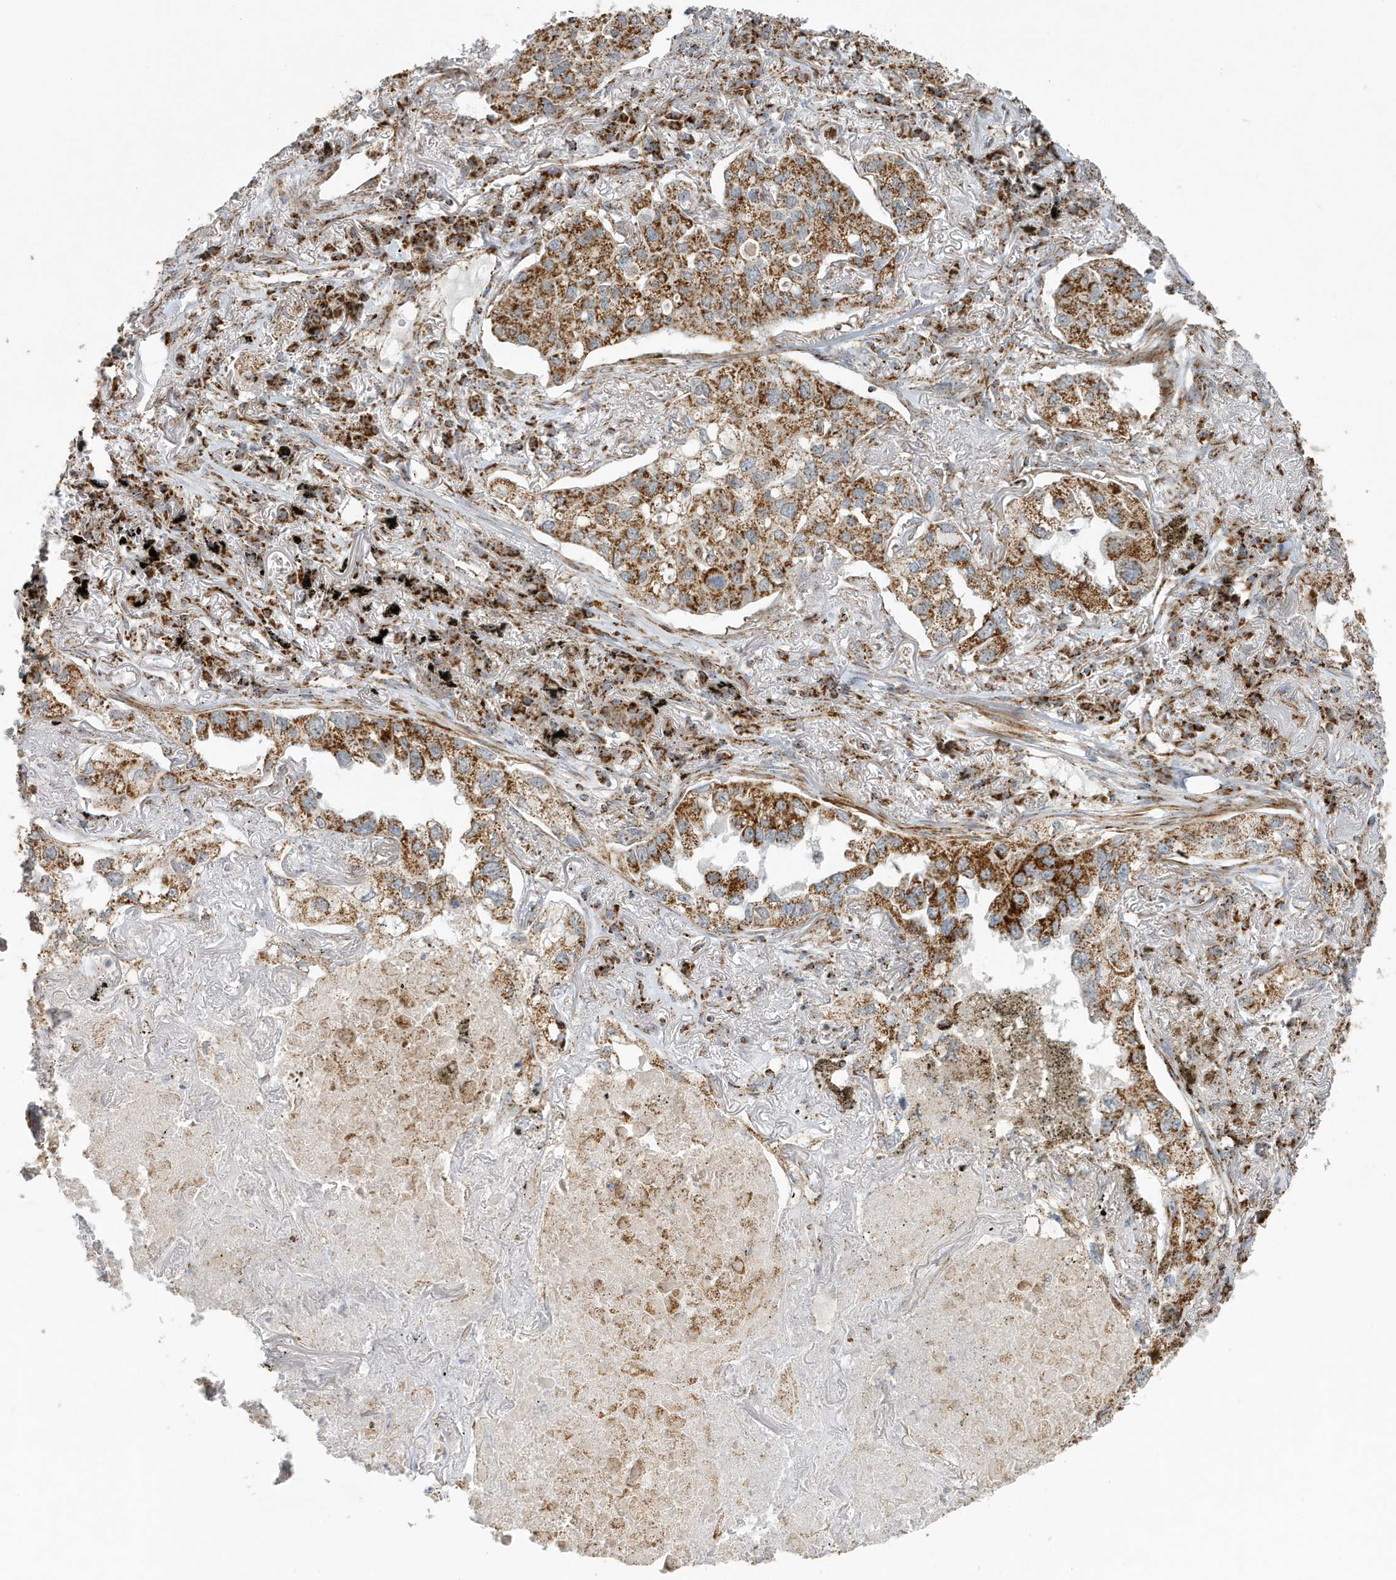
{"staining": {"intensity": "moderate", "quantity": ">75%", "location": "cytoplasmic/membranous"}, "tissue": "lung cancer", "cell_type": "Tumor cells", "image_type": "cancer", "snomed": [{"axis": "morphology", "description": "Adenocarcinoma, NOS"}, {"axis": "topography", "description": "Lung"}], "caption": "Moderate cytoplasmic/membranous protein positivity is present in about >75% of tumor cells in lung cancer. The protein of interest is stained brown, and the nuclei are stained in blue (DAB IHC with brightfield microscopy, high magnification).", "gene": "MAN1A1", "patient": {"sex": "male", "age": 65}}